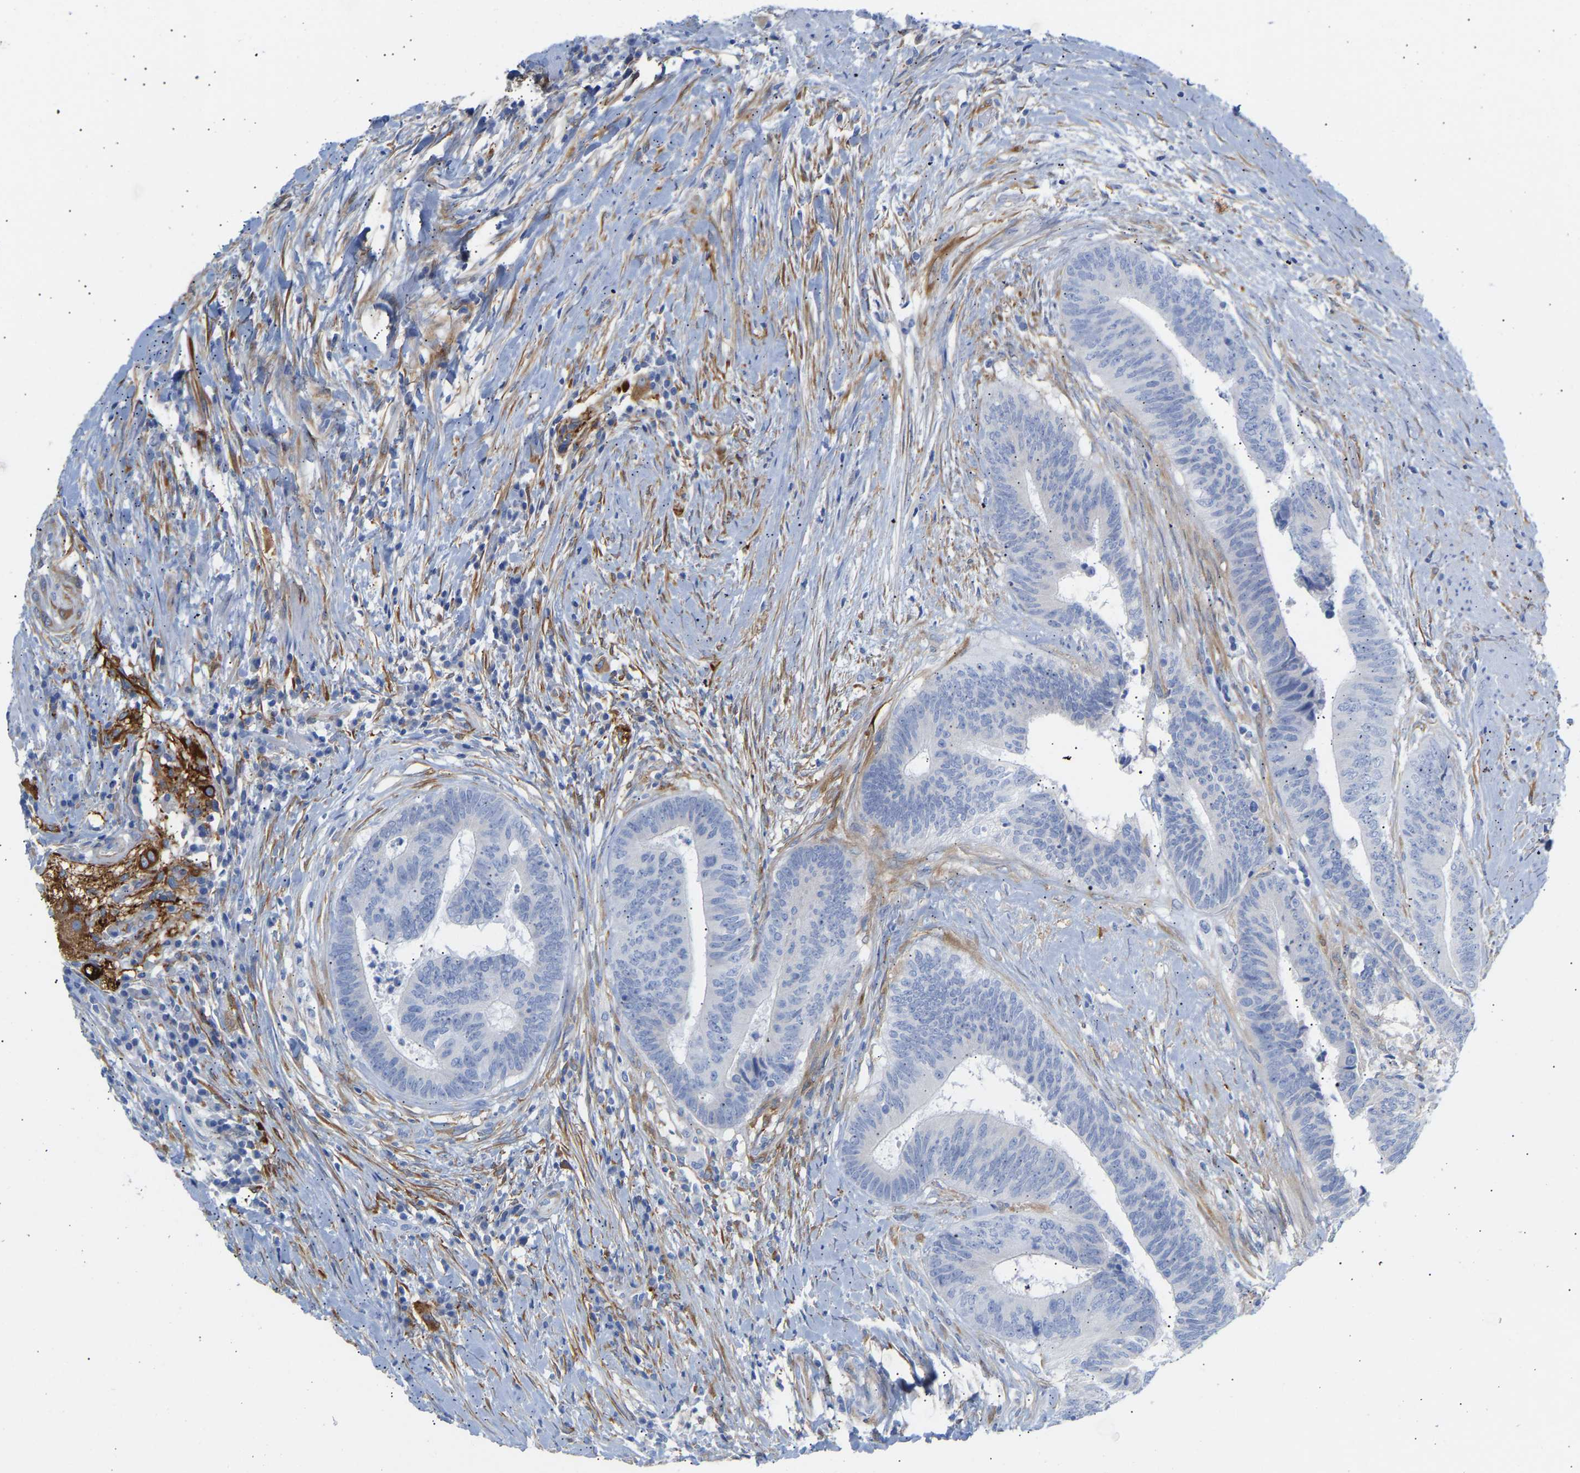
{"staining": {"intensity": "negative", "quantity": "none", "location": "none"}, "tissue": "colorectal cancer", "cell_type": "Tumor cells", "image_type": "cancer", "snomed": [{"axis": "morphology", "description": "Adenocarcinoma, NOS"}, {"axis": "topography", "description": "Rectum"}], "caption": "Immunohistochemical staining of colorectal cancer (adenocarcinoma) reveals no significant staining in tumor cells.", "gene": "AMPH", "patient": {"sex": "male", "age": 72}}